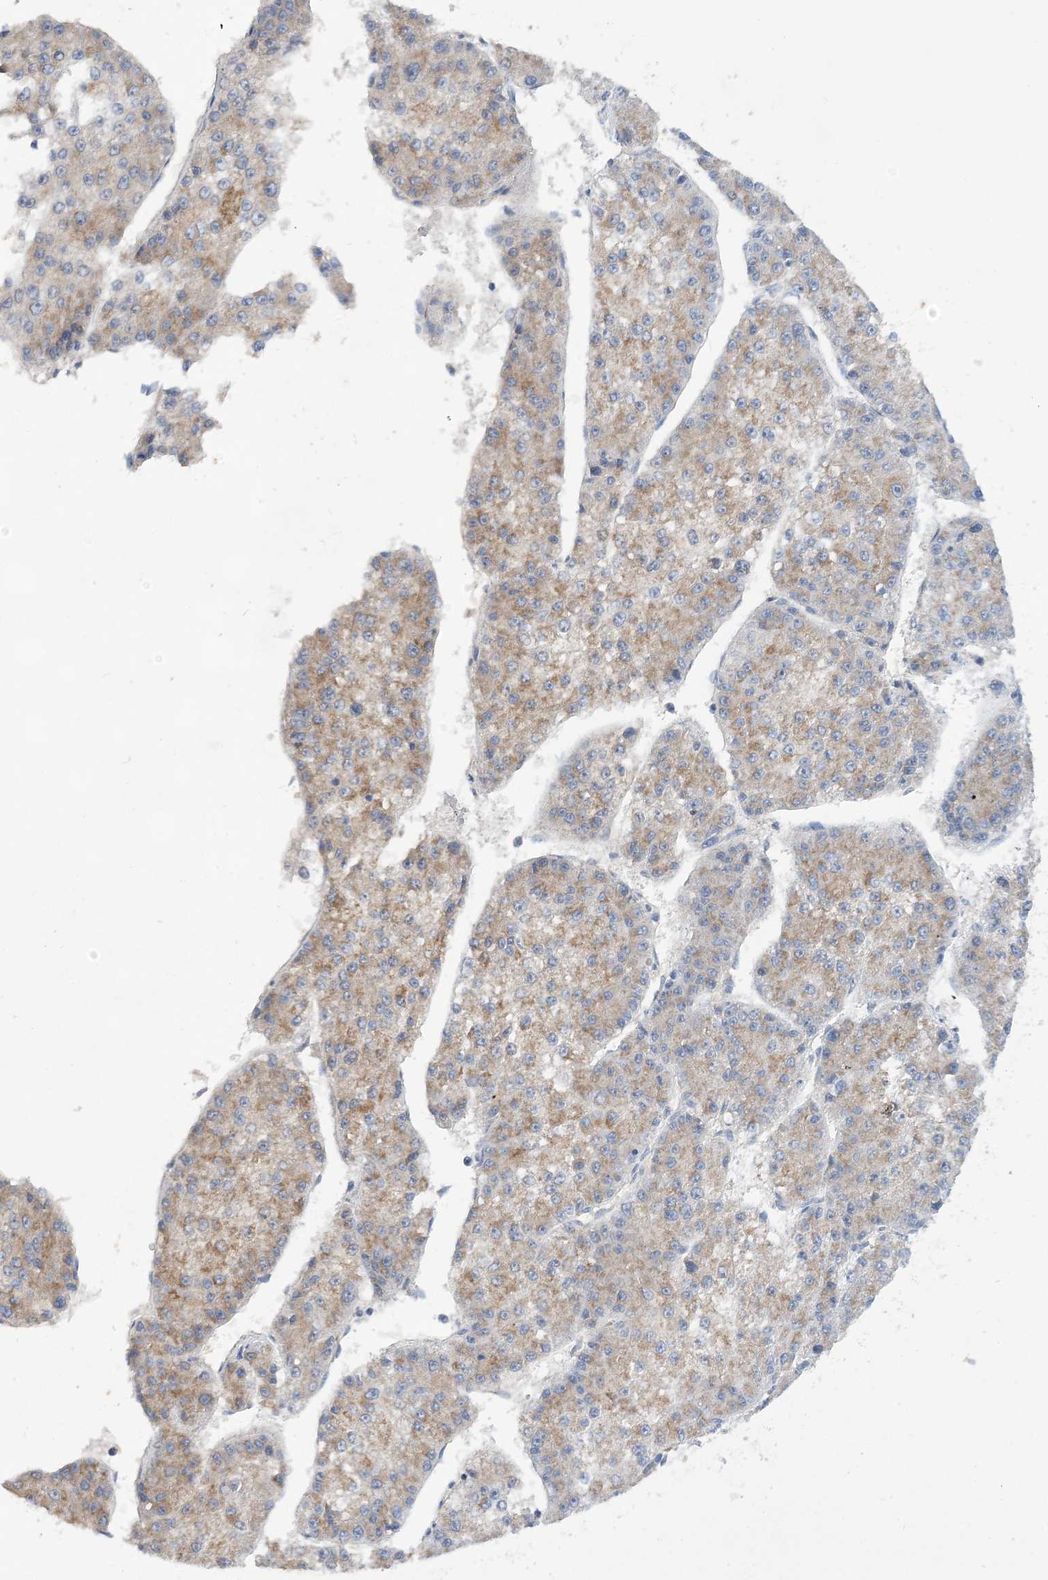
{"staining": {"intensity": "weak", "quantity": ">75%", "location": "cytoplasmic/membranous"}, "tissue": "liver cancer", "cell_type": "Tumor cells", "image_type": "cancer", "snomed": [{"axis": "morphology", "description": "Carcinoma, Hepatocellular, NOS"}, {"axis": "topography", "description": "Liver"}], "caption": "Liver cancer stained for a protein demonstrates weak cytoplasmic/membranous positivity in tumor cells.", "gene": "TRAPPC13", "patient": {"sex": "female", "age": 73}}